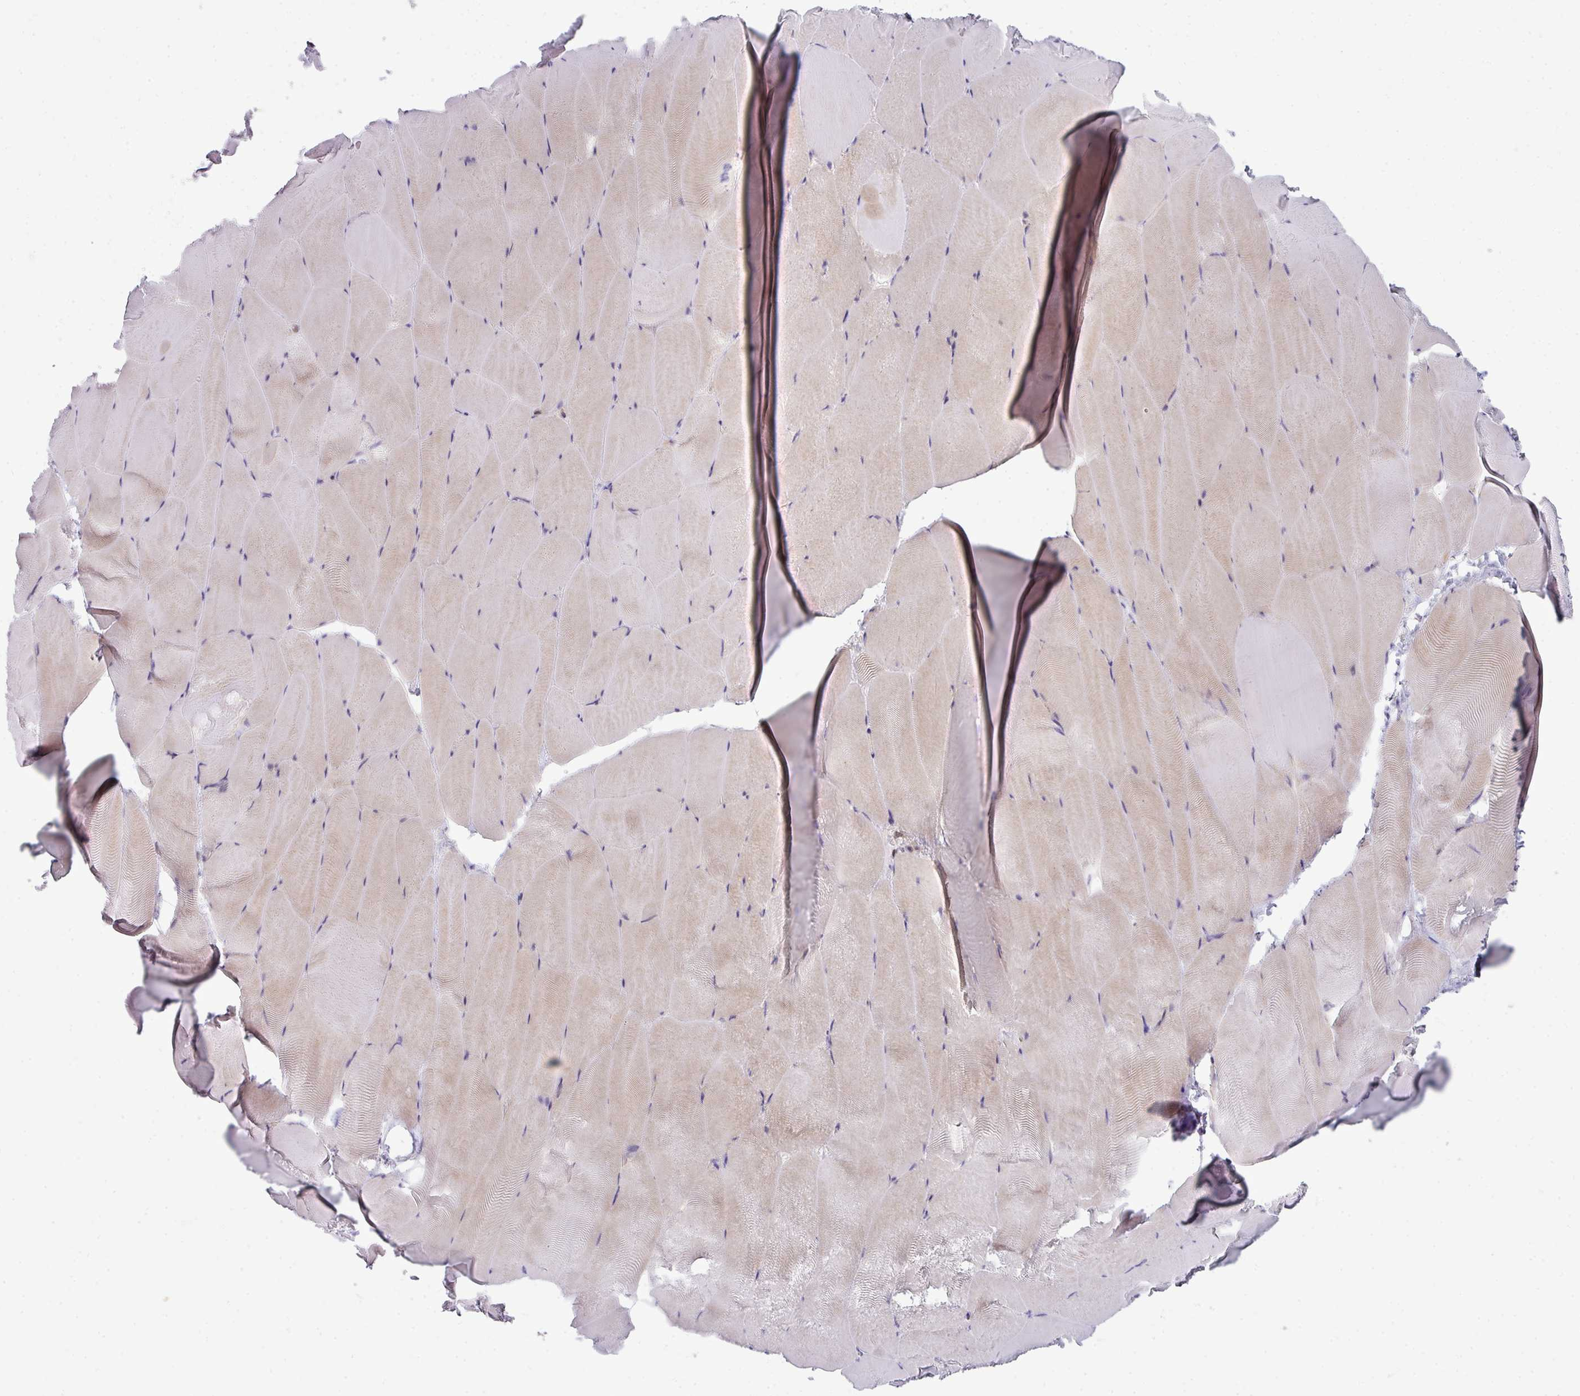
{"staining": {"intensity": "weak", "quantity": "<25%", "location": "cytoplasmic/membranous"}, "tissue": "skeletal muscle", "cell_type": "Myocytes", "image_type": "normal", "snomed": [{"axis": "morphology", "description": "Normal tissue, NOS"}, {"axis": "topography", "description": "Skeletal muscle"}], "caption": "This photomicrograph is of normal skeletal muscle stained with IHC to label a protein in brown with the nuclei are counter-stained blue. There is no expression in myocytes.", "gene": "STAT5A", "patient": {"sex": "female", "age": 64}}